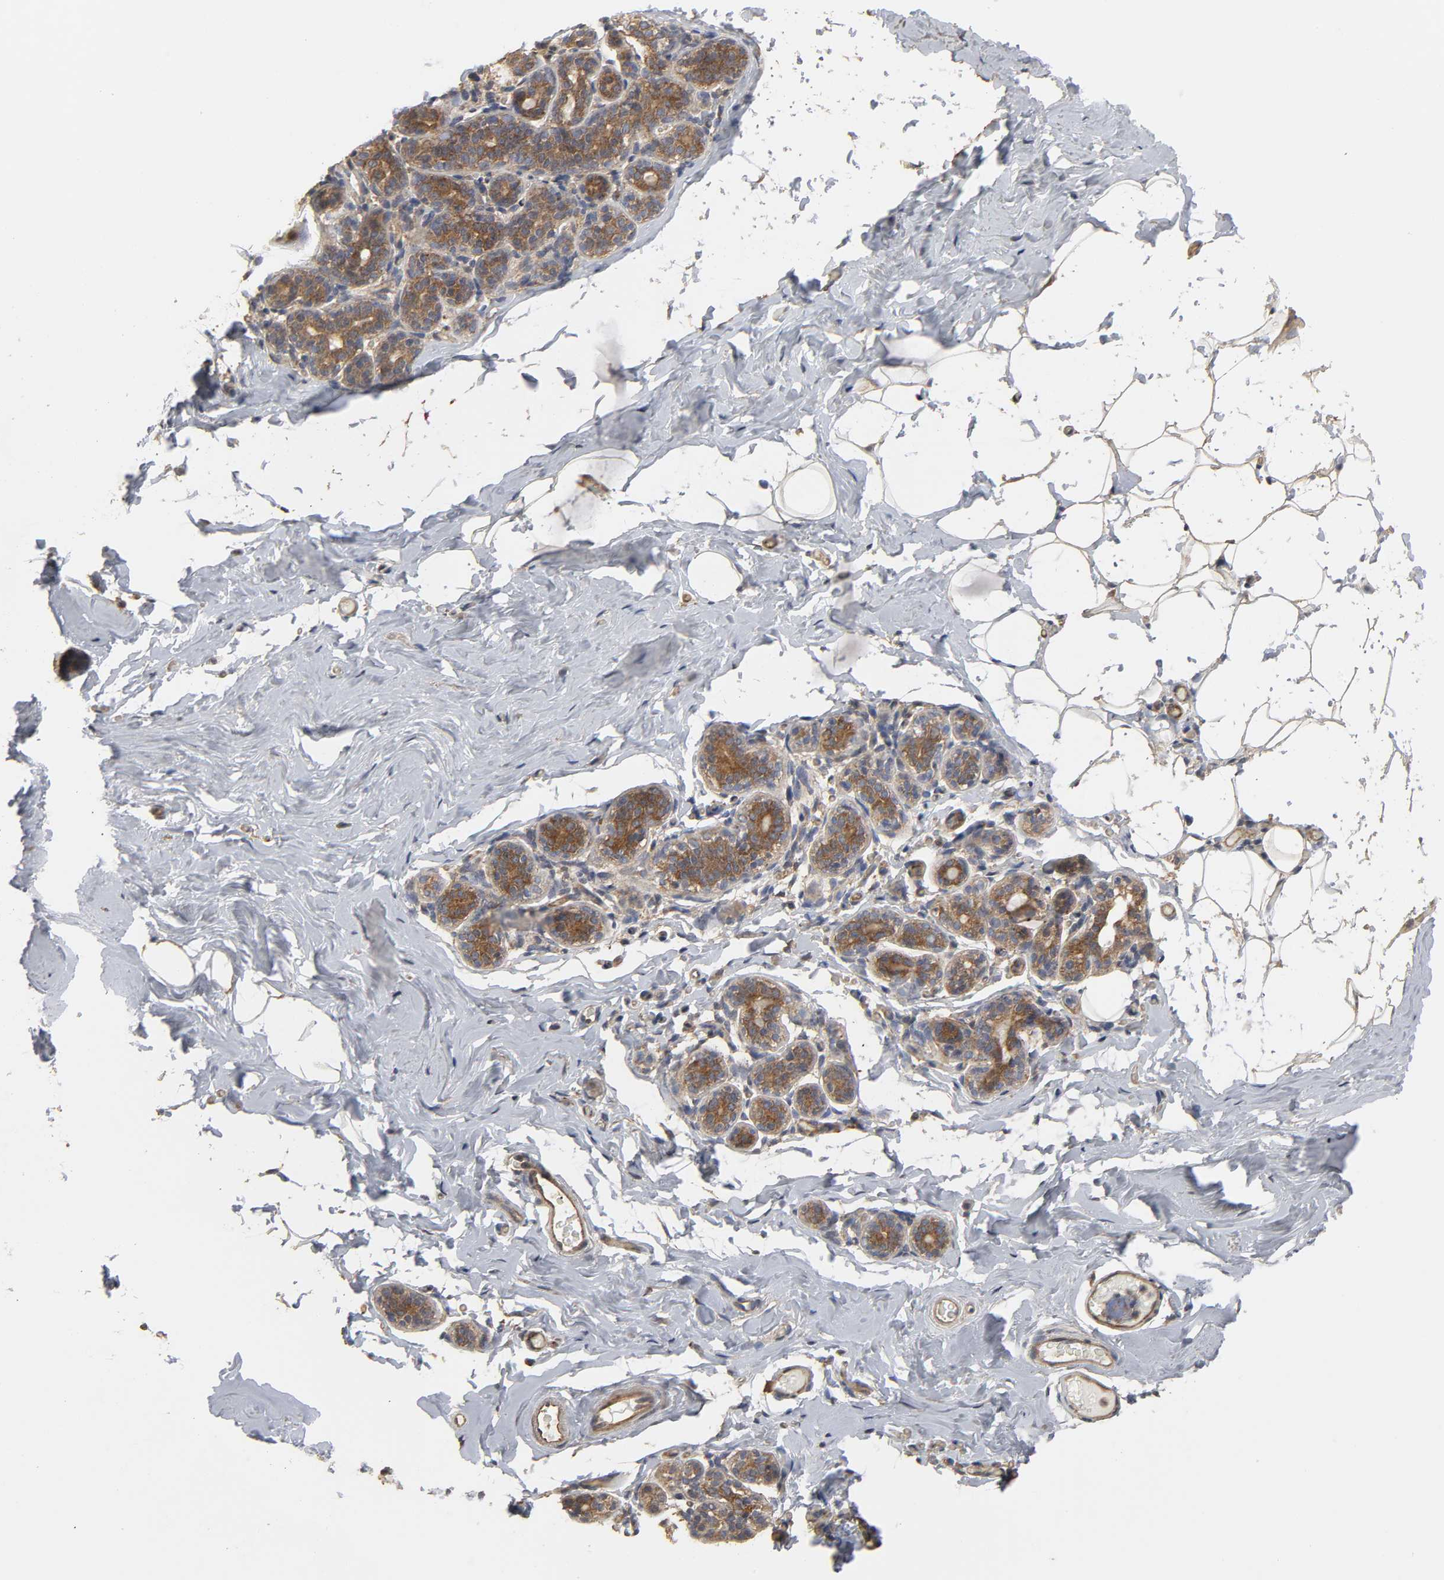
{"staining": {"intensity": "weak", "quantity": ">75%", "location": "cytoplasmic/membranous"}, "tissue": "breast", "cell_type": "Adipocytes", "image_type": "normal", "snomed": [{"axis": "morphology", "description": "Normal tissue, NOS"}, {"axis": "topography", "description": "Breast"}, {"axis": "topography", "description": "Soft tissue"}], "caption": "Breast was stained to show a protein in brown. There is low levels of weak cytoplasmic/membranous expression in about >75% of adipocytes.", "gene": "SH3GLB1", "patient": {"sex": "female", "age": 75}}